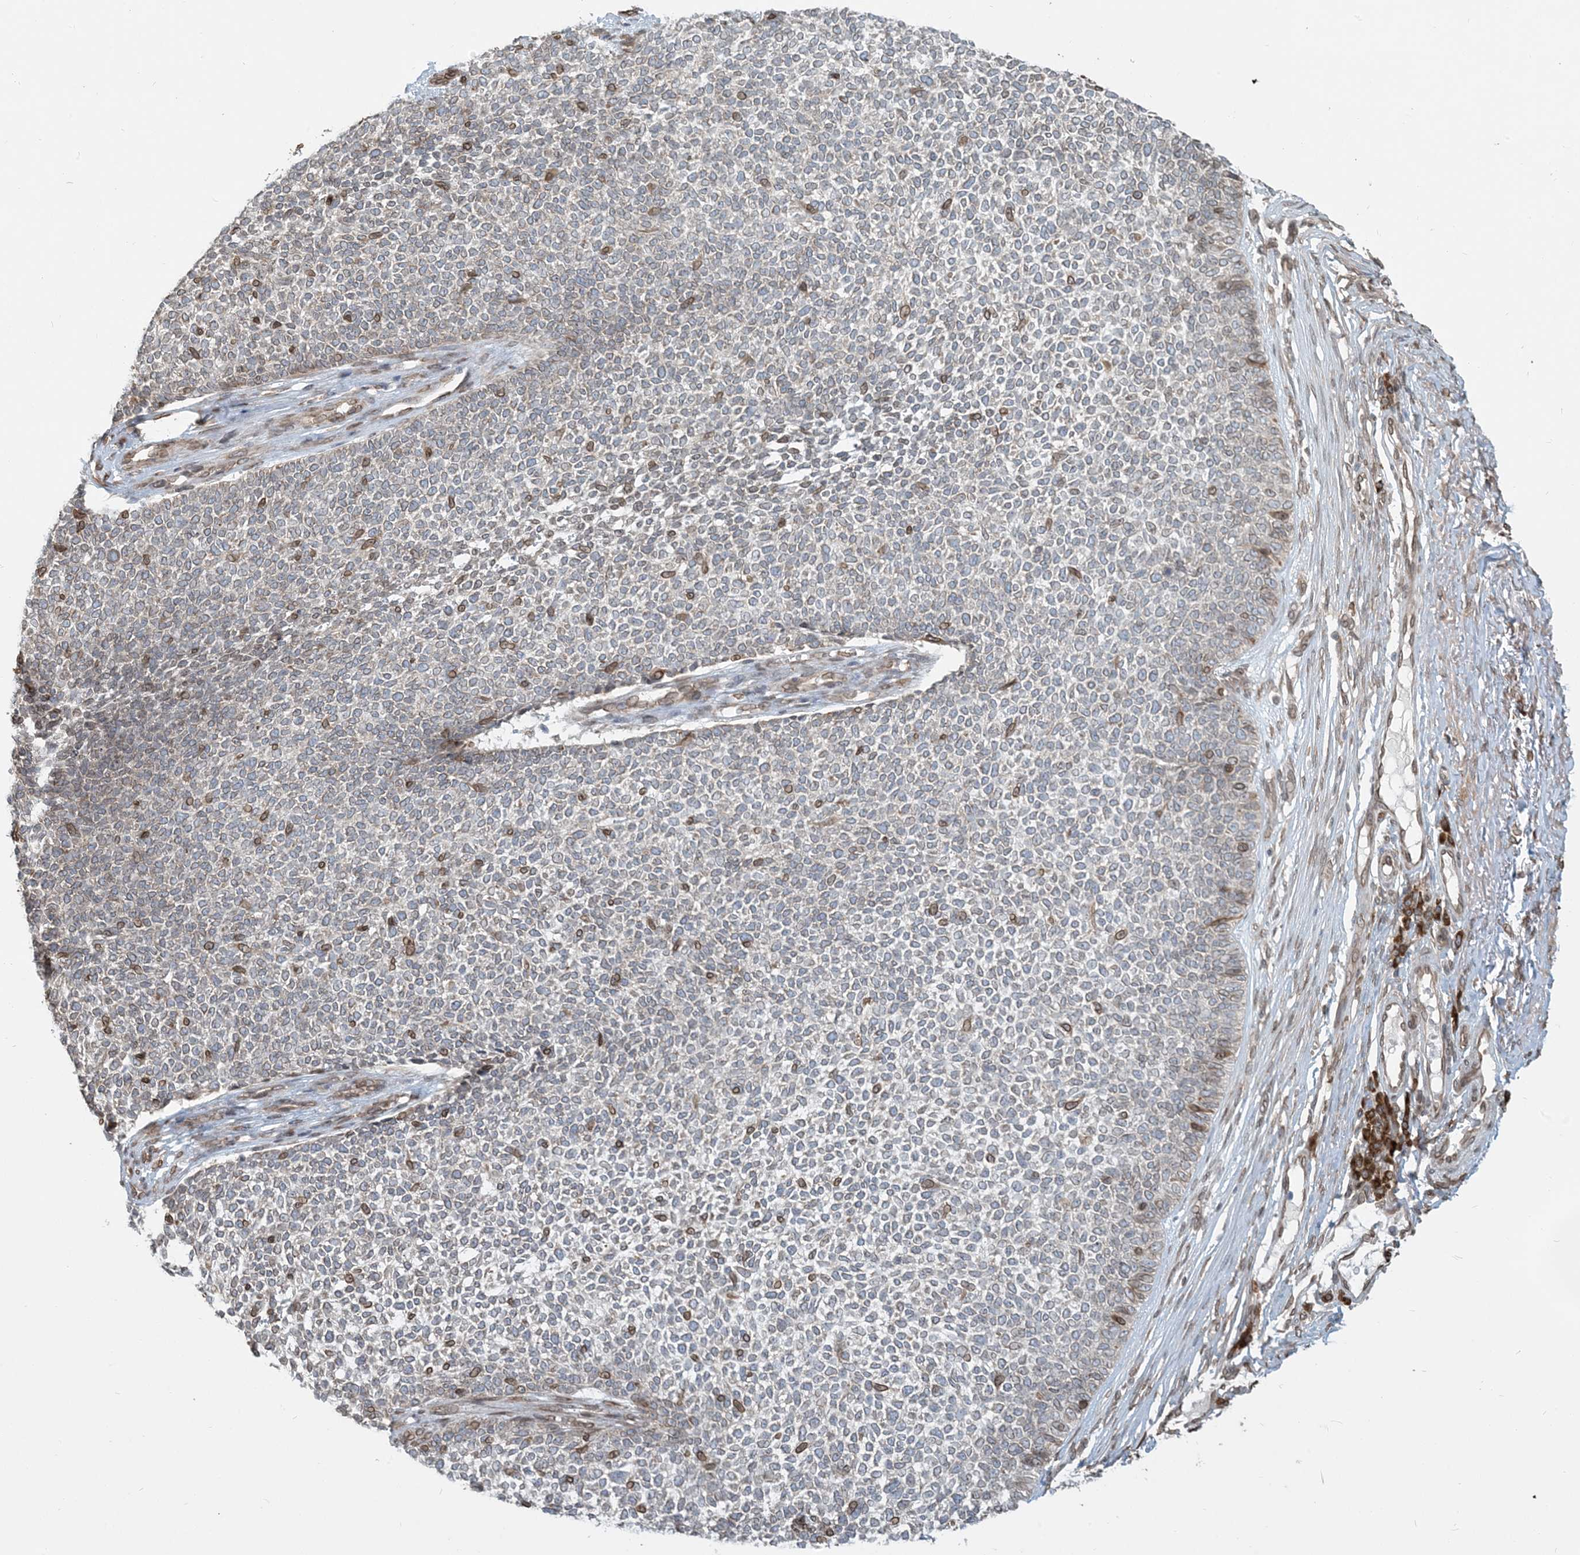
{"staining": {"intensity": "weak", "quantity": ">75%", "location": "cytoplasmic/membranous,nuclear"}, "tissue": "skin cancer", "cell_type": "Tumor cells", "image_type": "cancer", "snomed": [{"axis": "morphology", "description": "Basal cell carcinoma"}, {"axis": "topography", "description": "Skin"}], "caption": "Skin cancer (basal cell carcinoma) stained for a protein exhibits weak cytoplasmic/membranous and nuclear positivity in tumor cells.", "gene": "WWP1", "patient": {"sex": "female", "age": 84}}